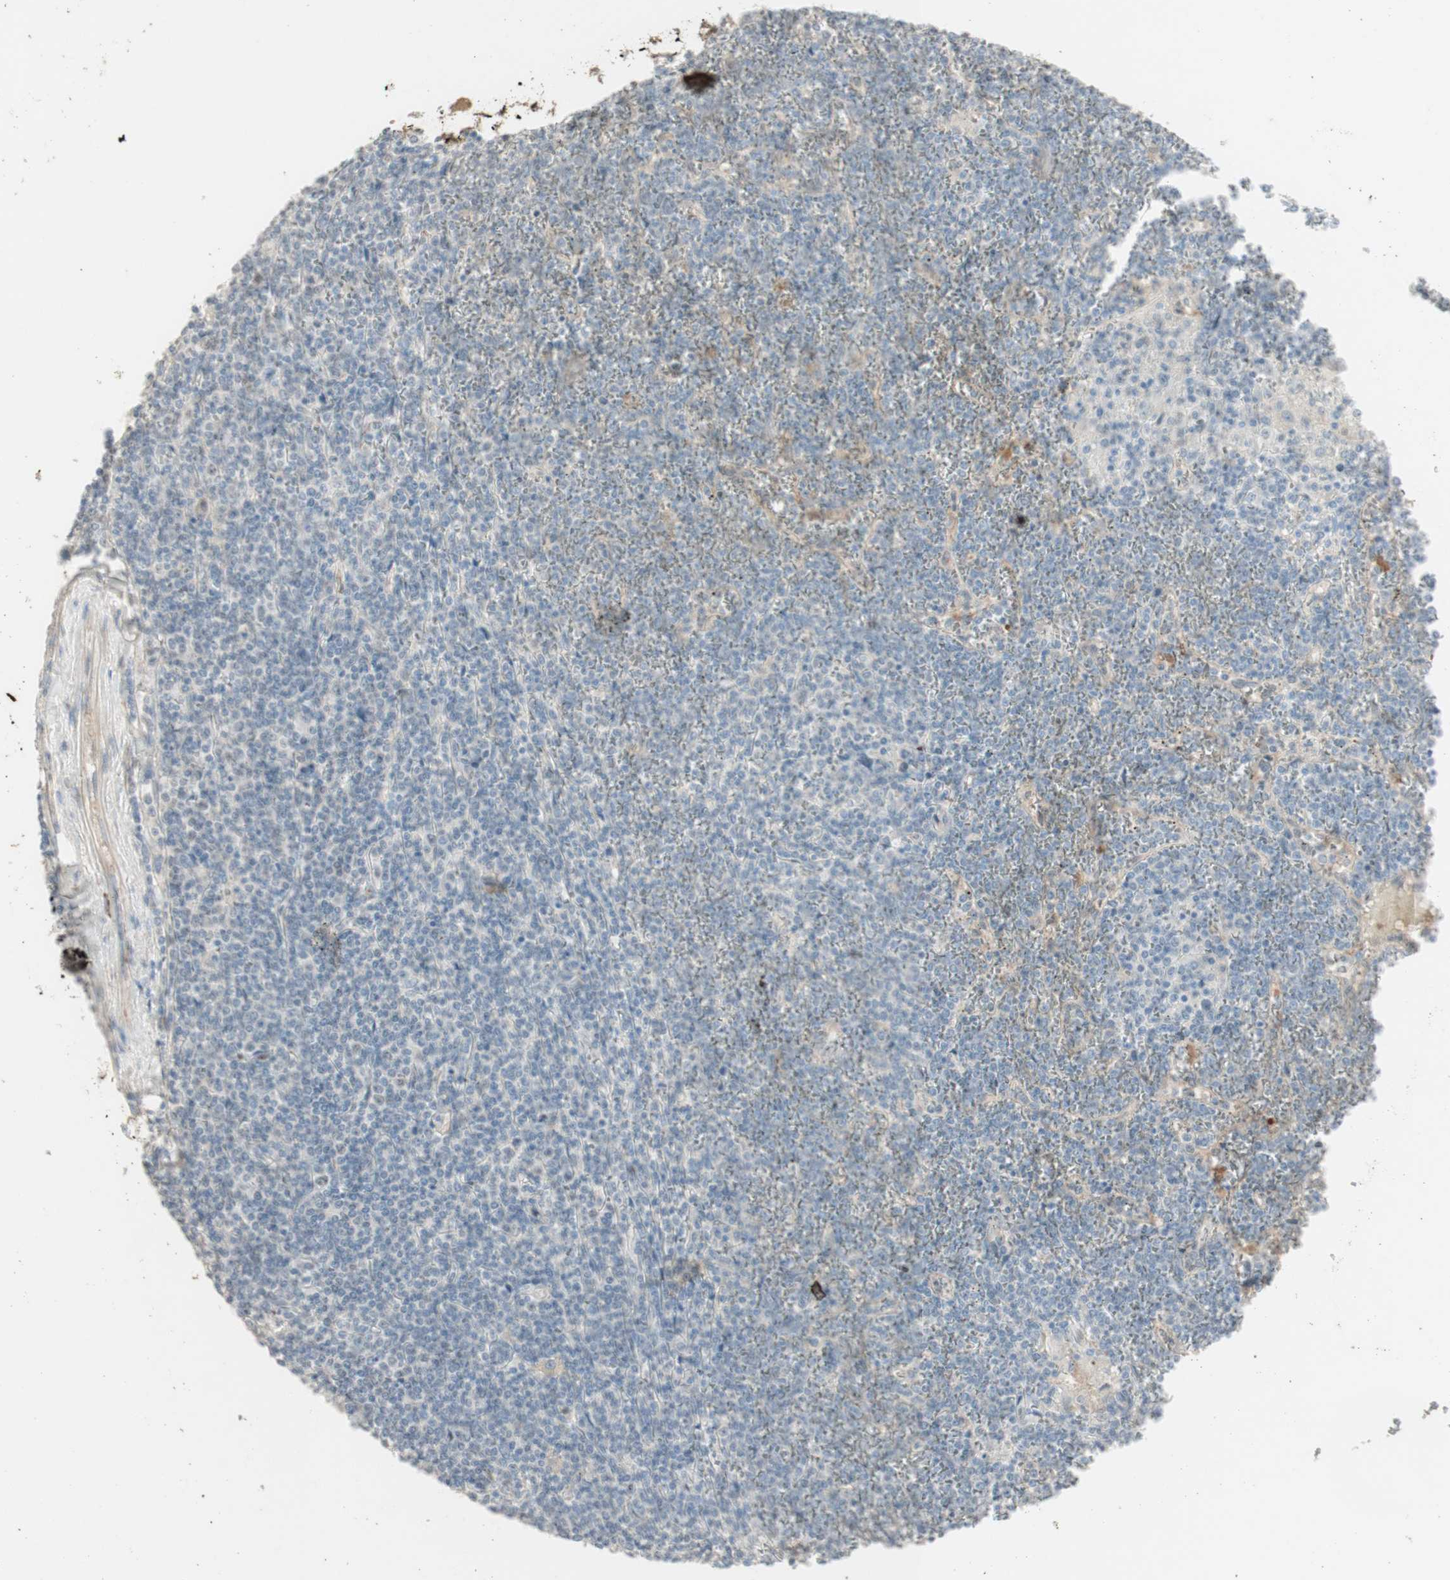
{"staining": {"intensity": "negative", "quantity": "none", "location": "none"}, "tissue": "lymphoma", "cell_type": "Tumor cells", "image_type": "cancer", "snomed": [{"axis": "morphology", "description": "Malignant lymphoma, non-Hodgkin's type, Low grade"}, {"axis": "topography", "description": "Spleen"}], "caption": "A high-resolution image shows IHC staining of lymphoma, which reveals no significant staining in tumor cells.", "gene": "MUC3A", "patient": {"sex": "female", "age": 19}}